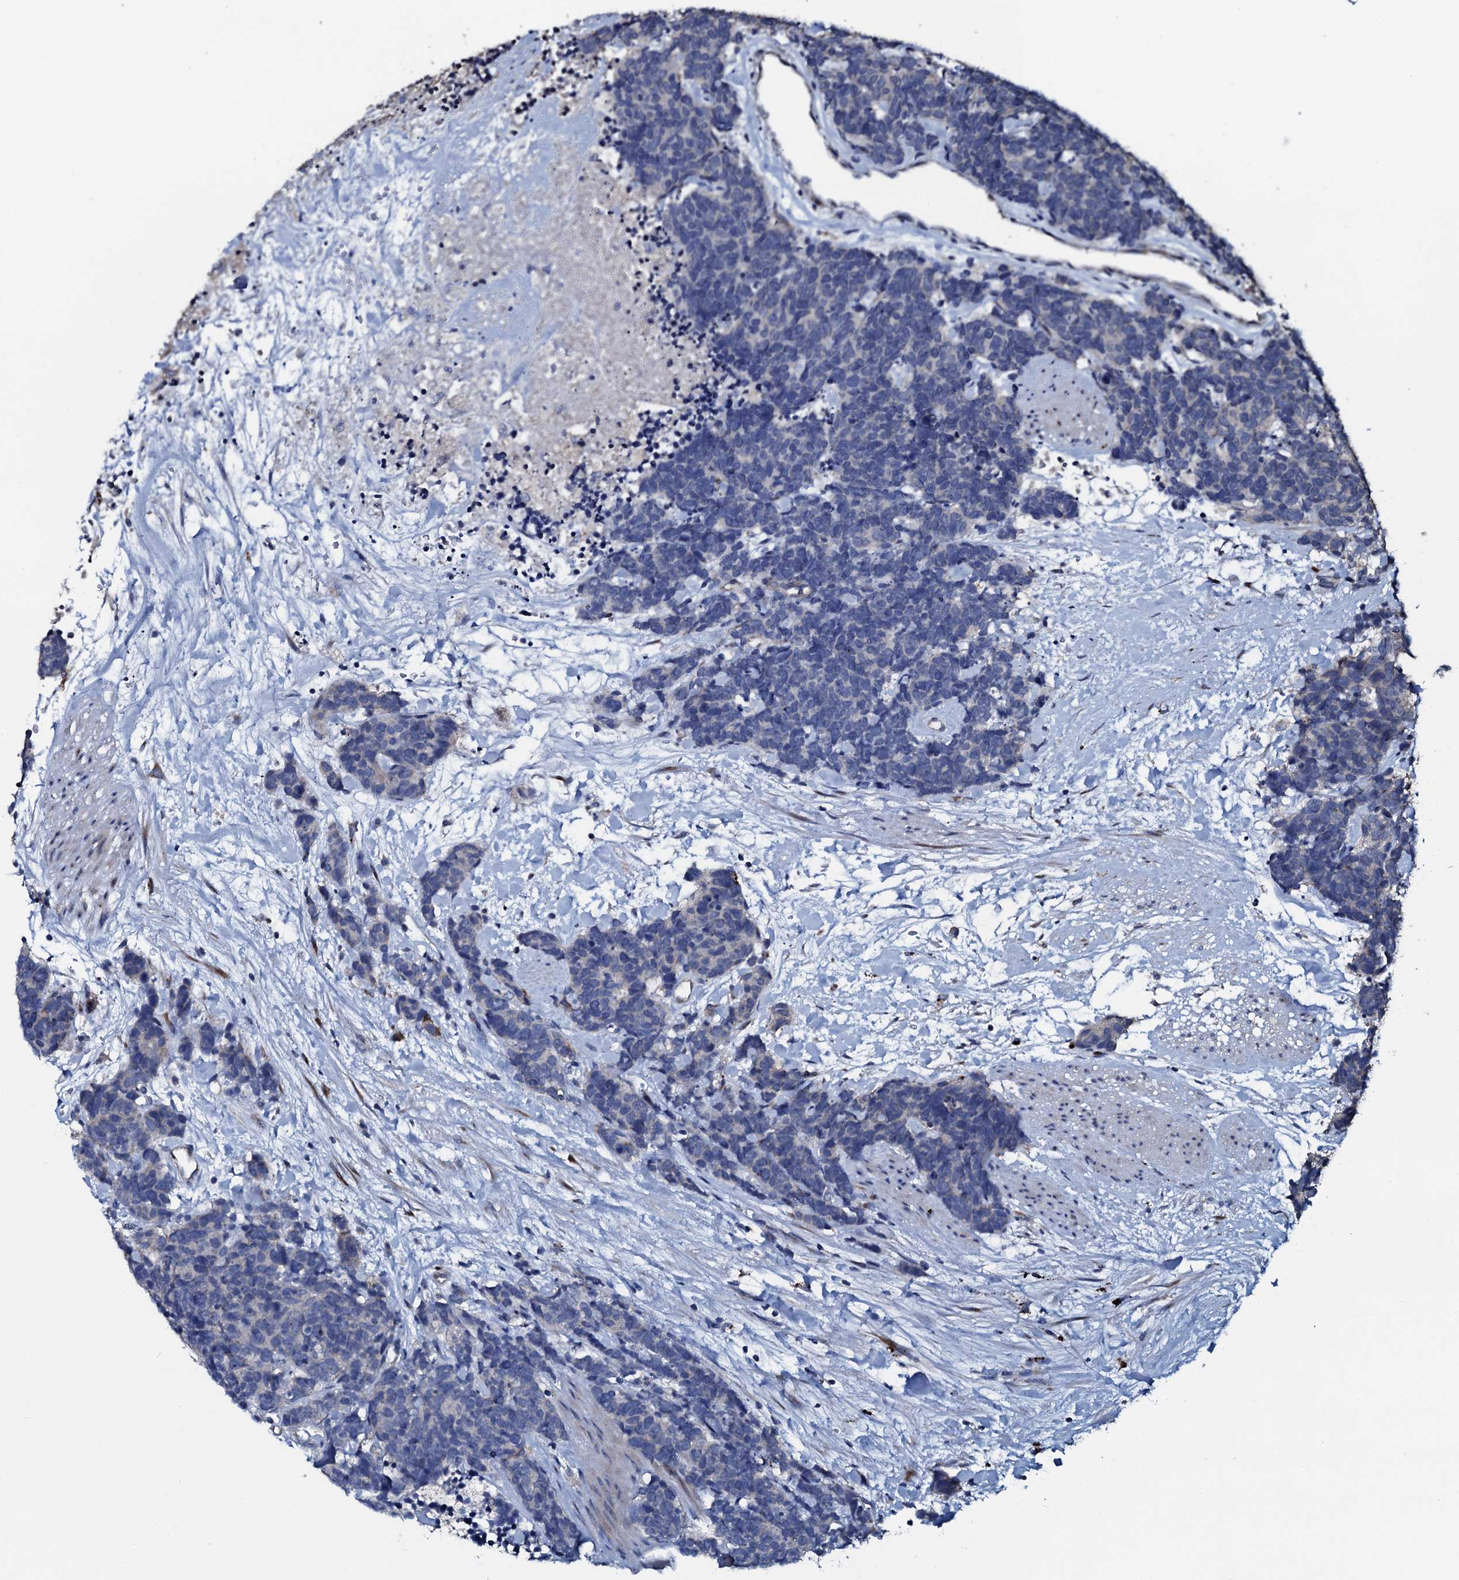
{"staining": {"intensity": "negative", "quantity": "none", "location": "none"}, "tissue": "carcinoid", "cell_type": "Tumor cells", "image_type": "cancer", "snomed": [{"axis": "morphology", "description": "Carcinoma, NOS"}, {"axis": "morphology", "description": "Carcinoid, malignant, NOS"}, {"axis": "topography", "description": "Urinary bladder"}], "caption": "This is a micrograph of immunohistochemistry staining of carcinoid, which shows no positivity in tumor cells. Brightfield microscopy of immunohistochemistry stained with DAB (brown) and hematoxylin (blue), captured at high magnification.", "gene": "IL12B", "patient": {"sex": "male", "age": 57}}